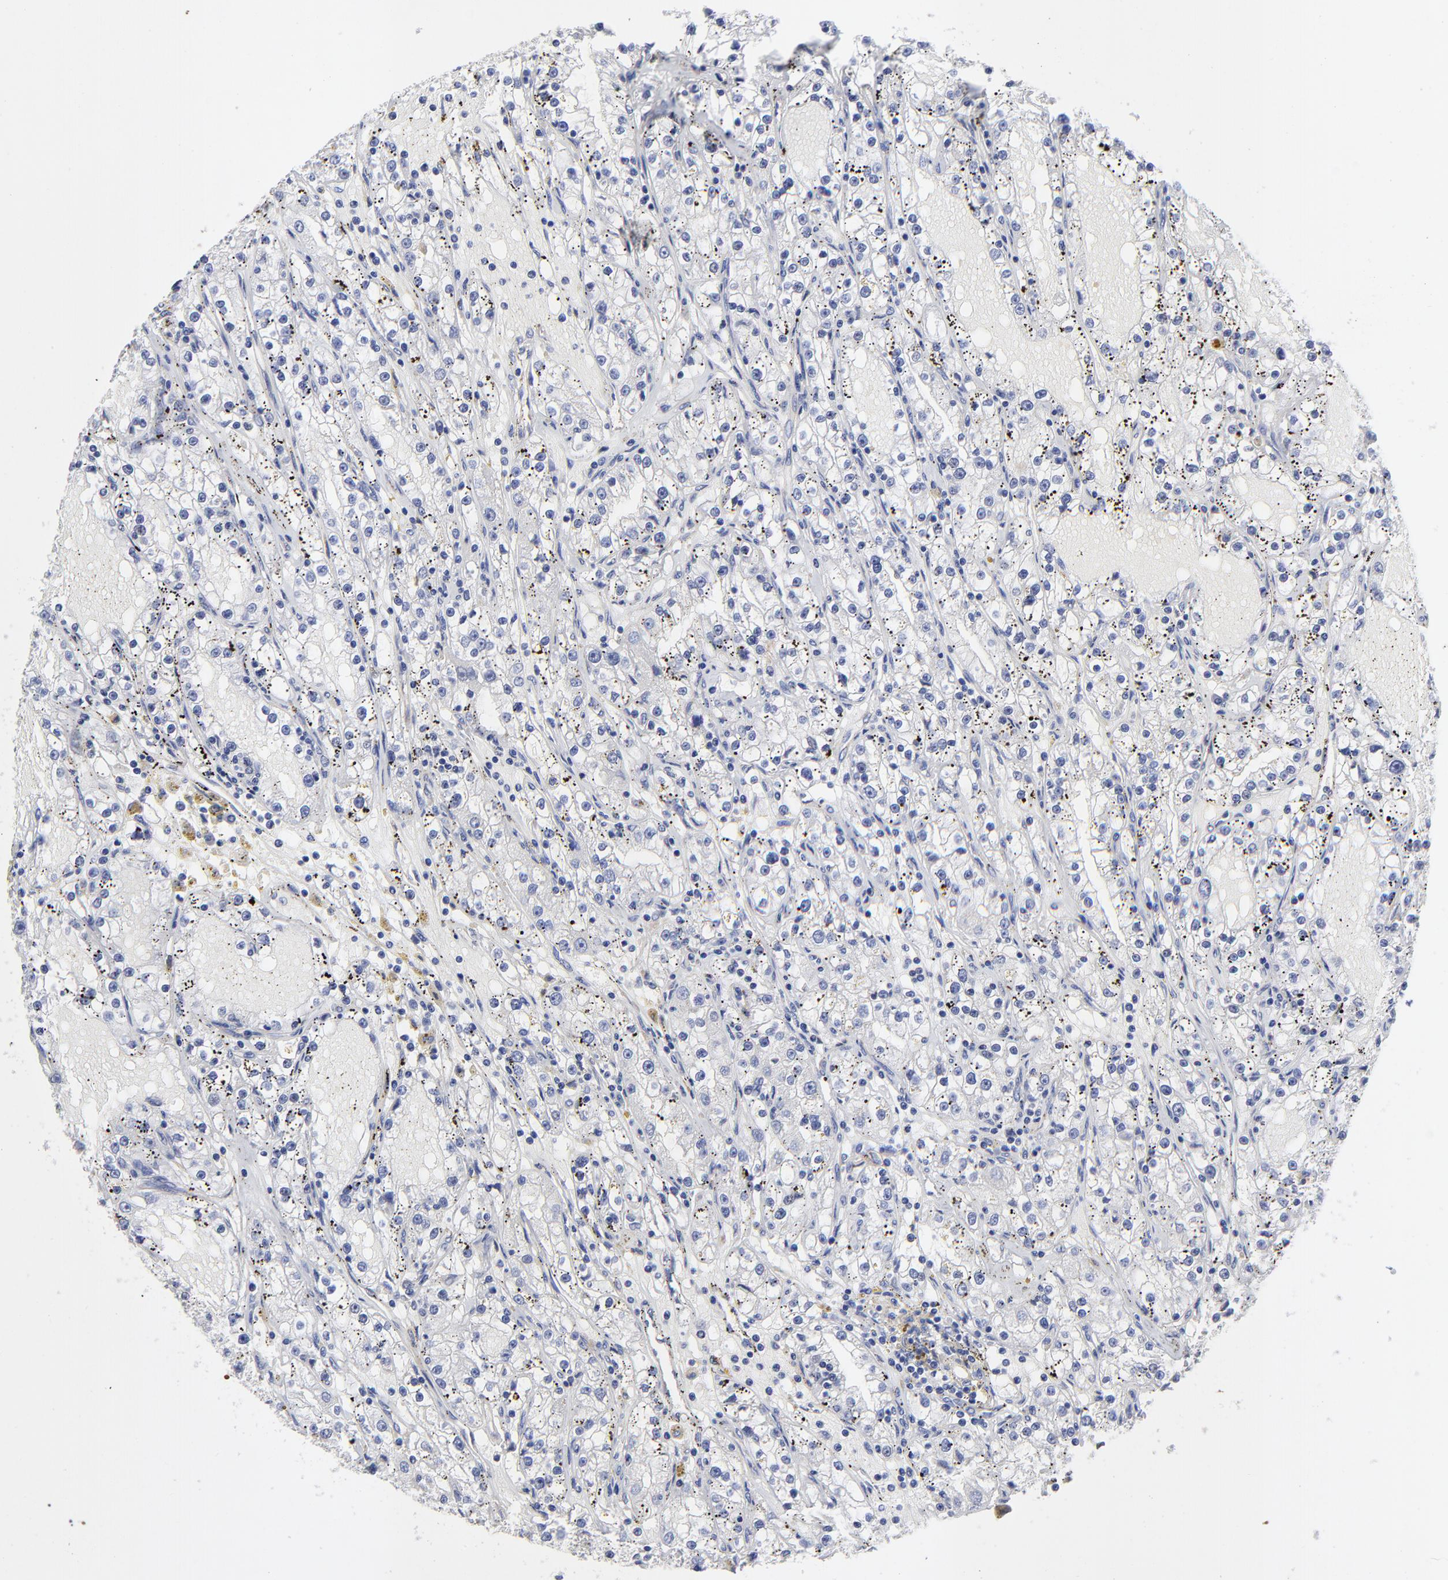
{"staining": {"intensity": "negative", "quantity": "none", "location": "none"}, "tissue": "renal cancer", "cell_type": "Tumor cells", "image_type": "cancer", "snomed": [{"axis": "morphology", "description": "Adenocarcinoma, NOS"}, {"axis": "topography", "description": "Kidney"}], "caption": "IHC histopathology image of human renal cancer stained for a protein (brown), which exhibits no expression in tumor cells. (Stains: DAB IHC with hematoxylin counter stain, Microscopy: brightfield microscopy at high magnification).", "gene": "SULF2", "patient": {"sex": "male", "age": 56}}